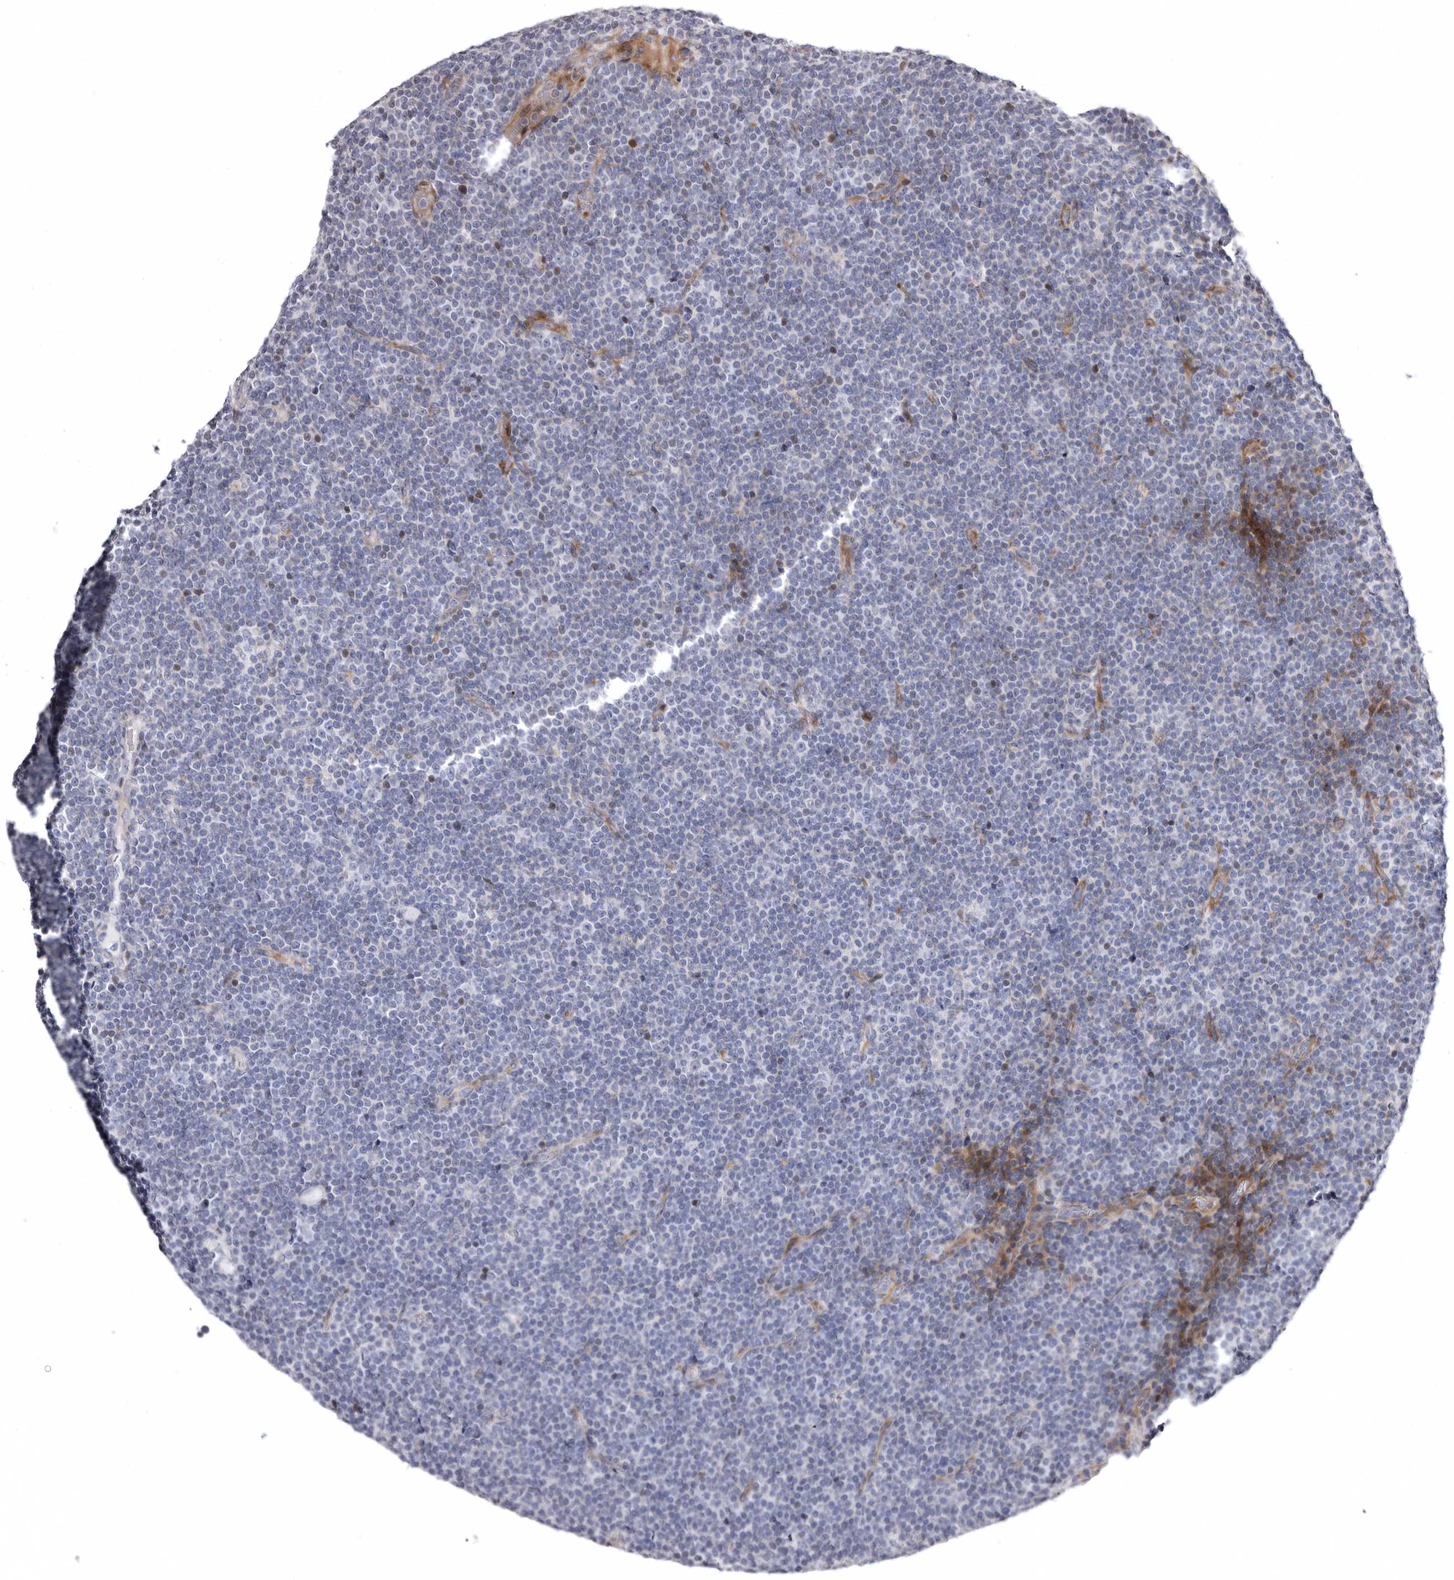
{"staining": {"intensity": "negative", "quantity": "none", "location": "none"}, "tissue": "lymphoma", "cell_type": "Tumor cells", "image_type": "cancer", "snomed": [{"axis": "morphology", "description": "Malignant lymphoma, non-Hodgkin's type, Low grade"}, {"axis": "topography", "description": "Lymph node"}], "caption": "IHC of human low-grade malignant lymphoma, non-Hodgkin's type reveals no staining in tumor cells. (Stains: DAB (3,3'-diaminobenzidine) IHC with hematoxylin counter stain, Microscopy: brightfield microscopy at high magnification).", "gene": "AIDA", "patient": {"sex": "female", "age": 67}}